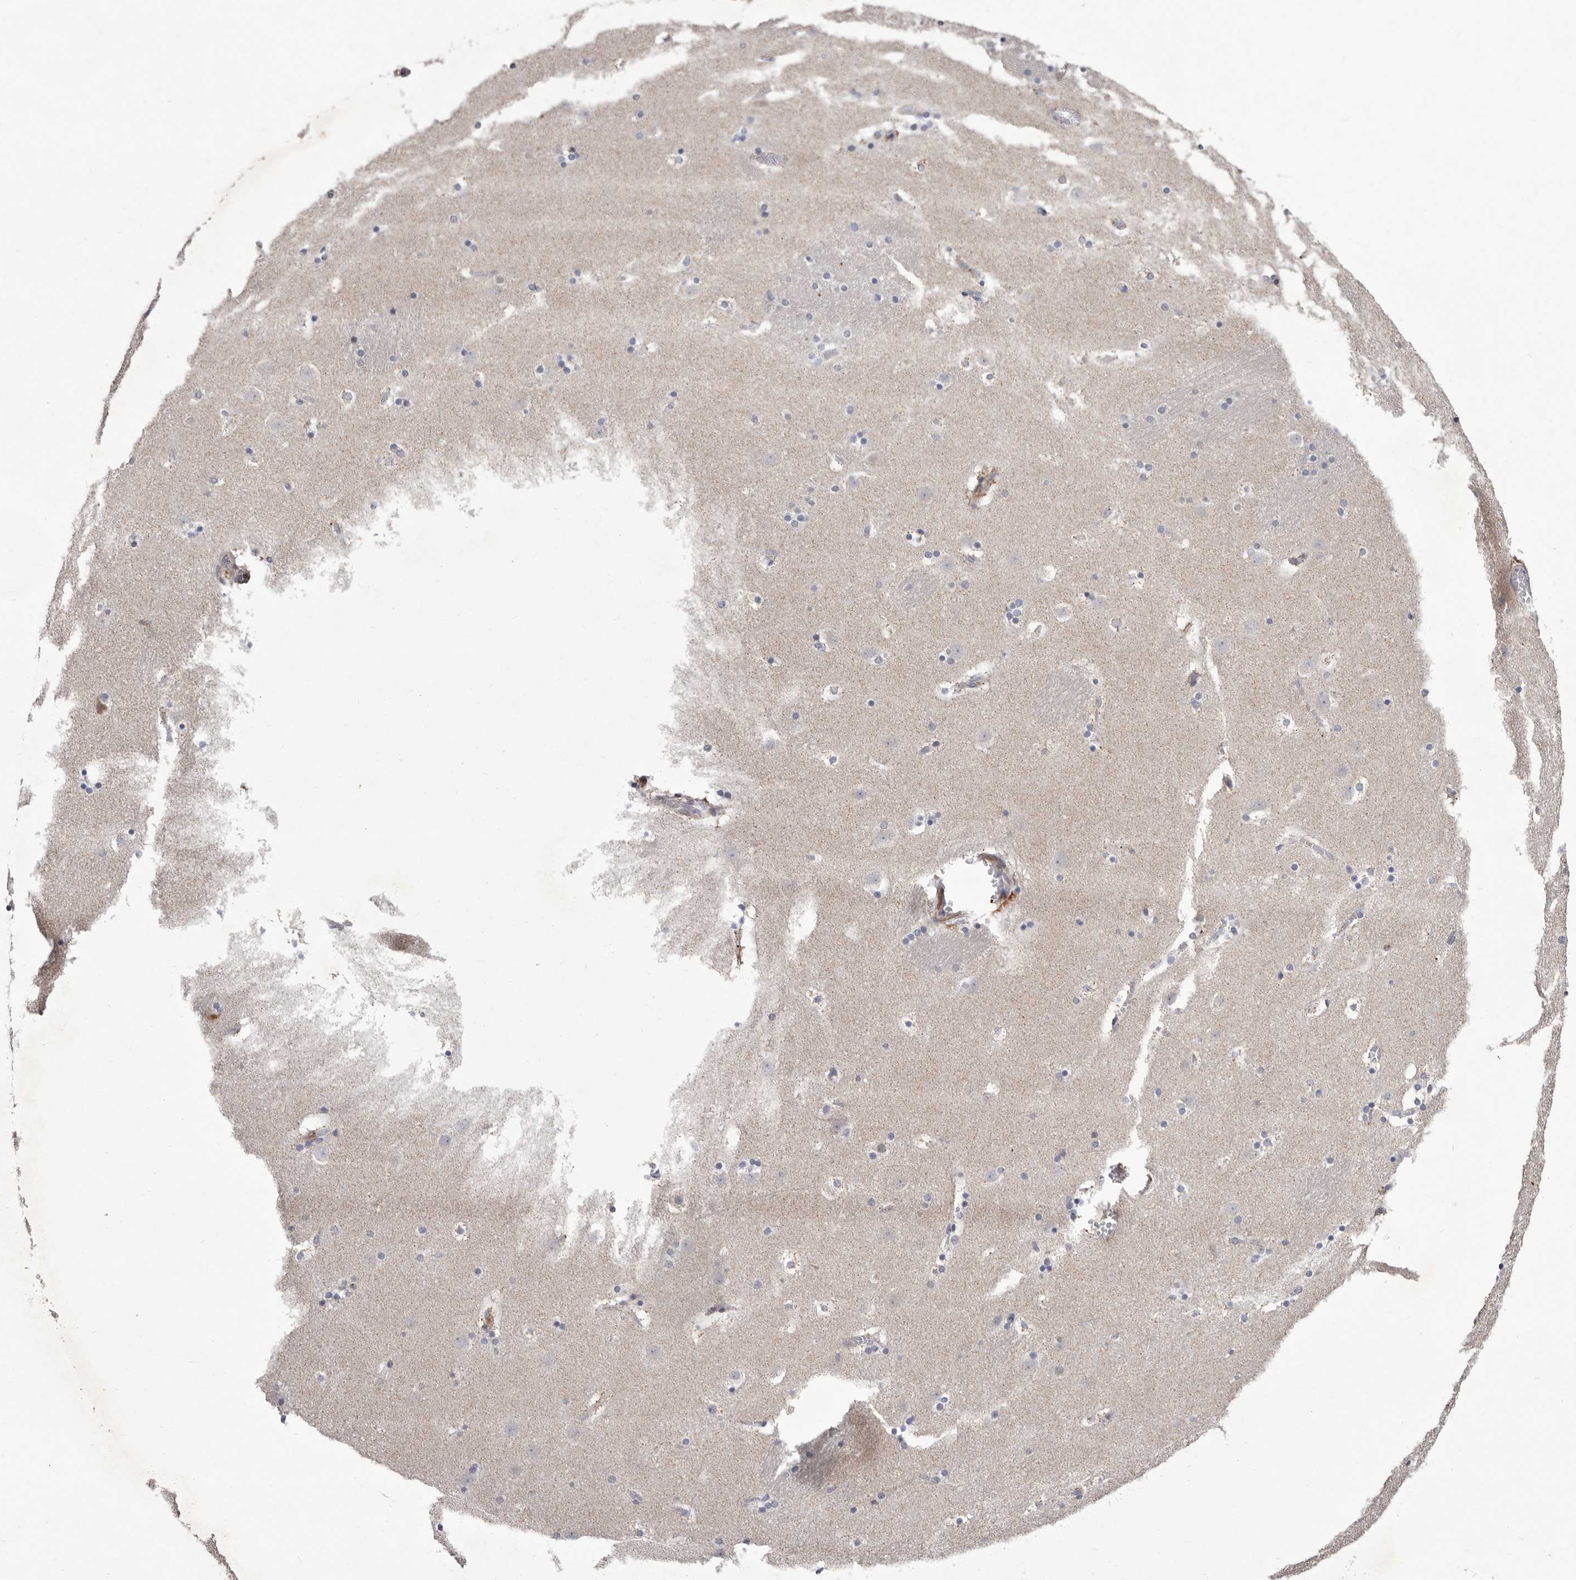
{"staining": {"intensity": "negative", "quantity": "none", "location": "none"}, "tissue": "caudate", "cell_type": "Glial cells", "image_type": "normal", "snomed": [{"axis": "morphology", "description": "Normal tissue, NOS"}, {"axis": "topography", "description": "Lateral ventricle wall"}], "caption": "This micrograph is of normal caudate stained with immunohistochemistry to label a protein in brown with the nuclei are counter-stained blue. There is no staining in glial cells. (DAB (3,3'-diaminobenzidine) immunohistochemistry (IHC) with hematoxylin counter stain).", "gene": "NUBPL", "patient": {"sex": "male", "age": 45}}